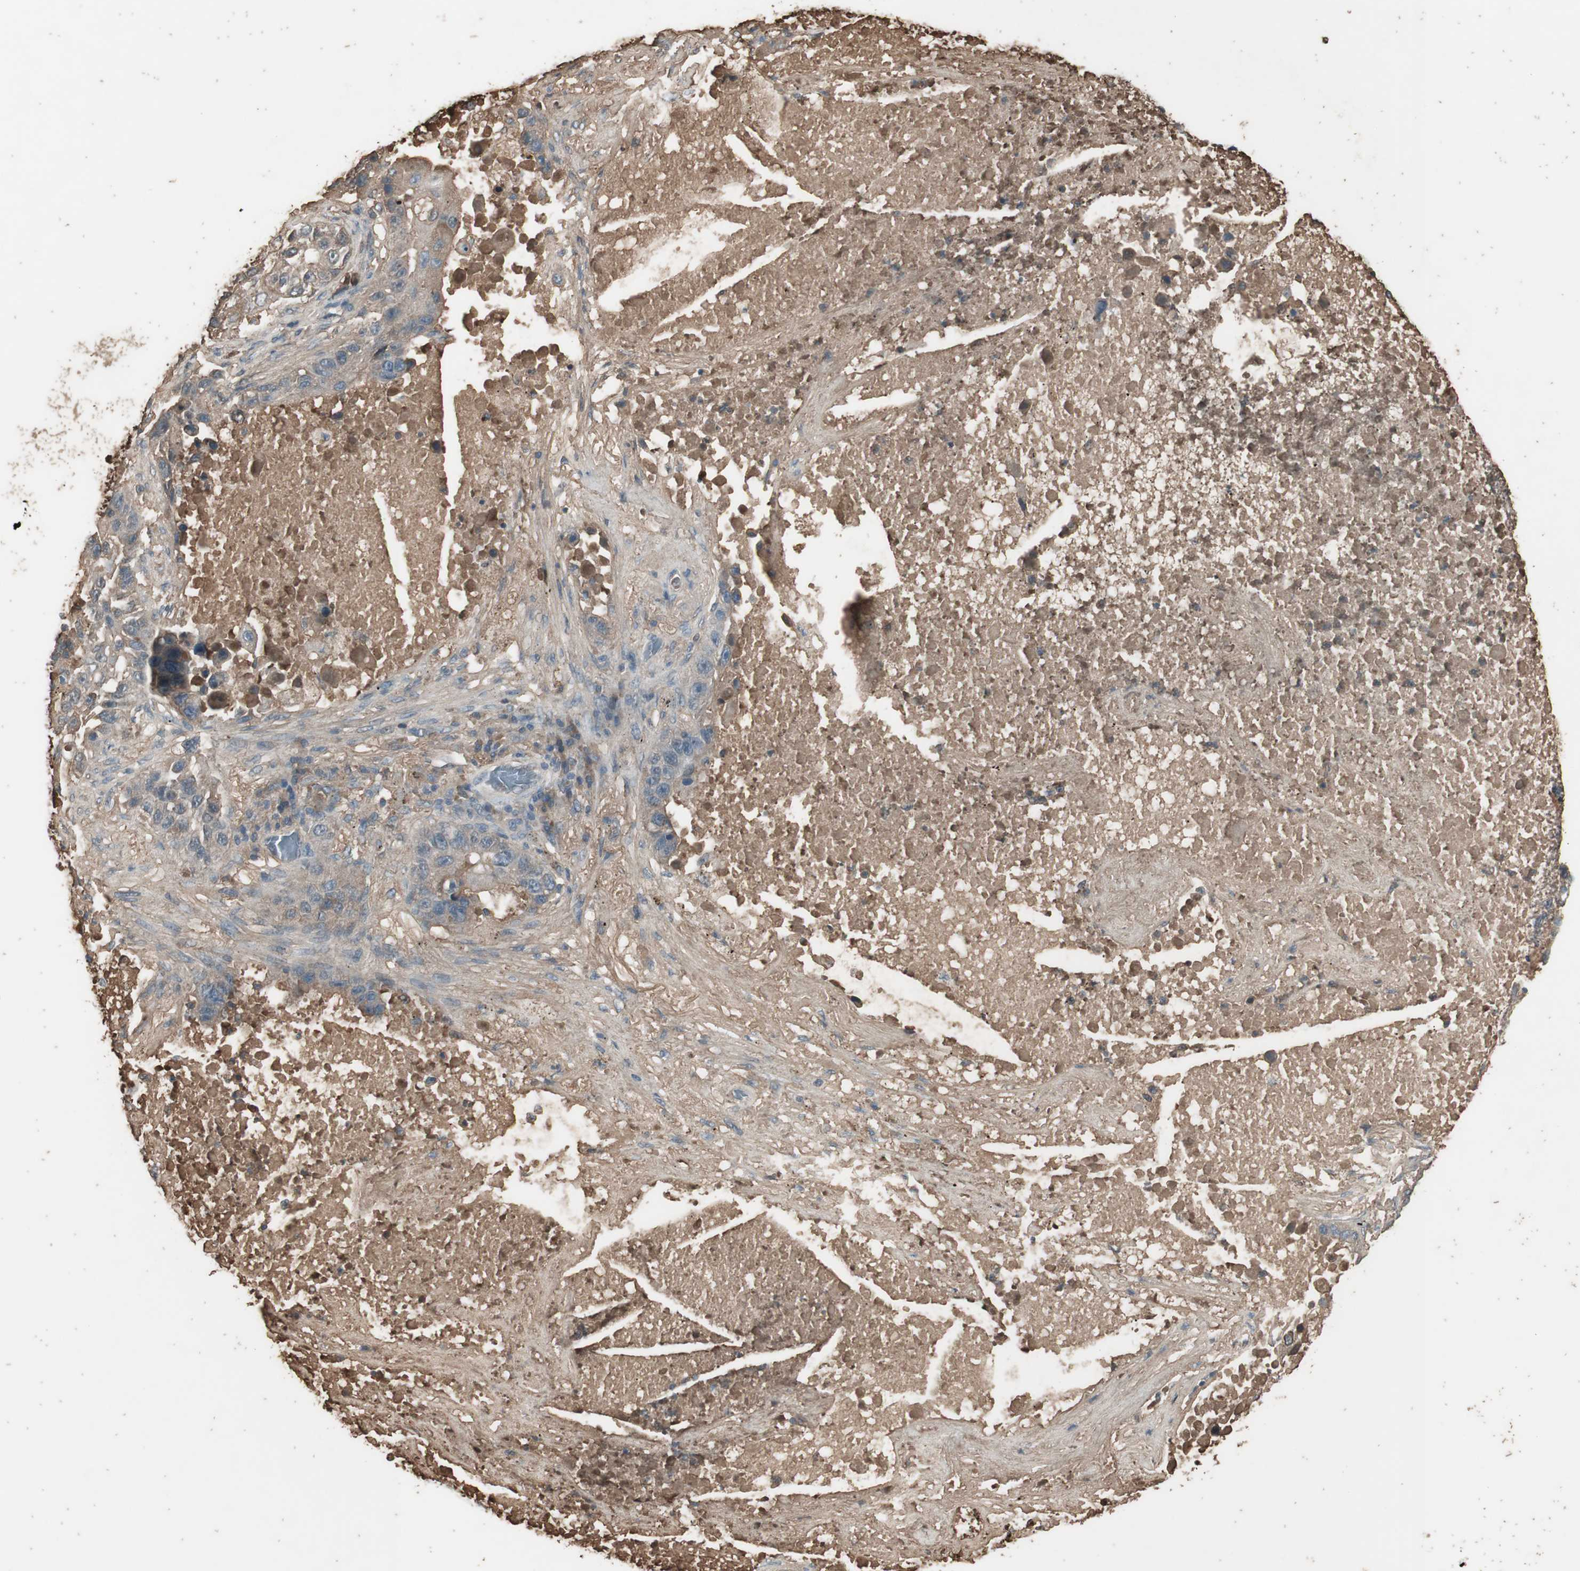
{"staining": {"intensity": "negative", "quantity": "none", "location": "none"}, "tissue": "lung cancer", "cell_type": "Tumor cells", "image_type": "cancer", "snomed": [{"axis": "morphology", "description": "Squamous cell carcinoma, NOS"}, {"axis": "topography", "description": "Lung"}], "caption": "Immunohistochemical staining of human lung cancer exhibits no significant positivity in tumor cells.", "gene": "MMP14", "patient": {"sex": "male", "age": 57}}